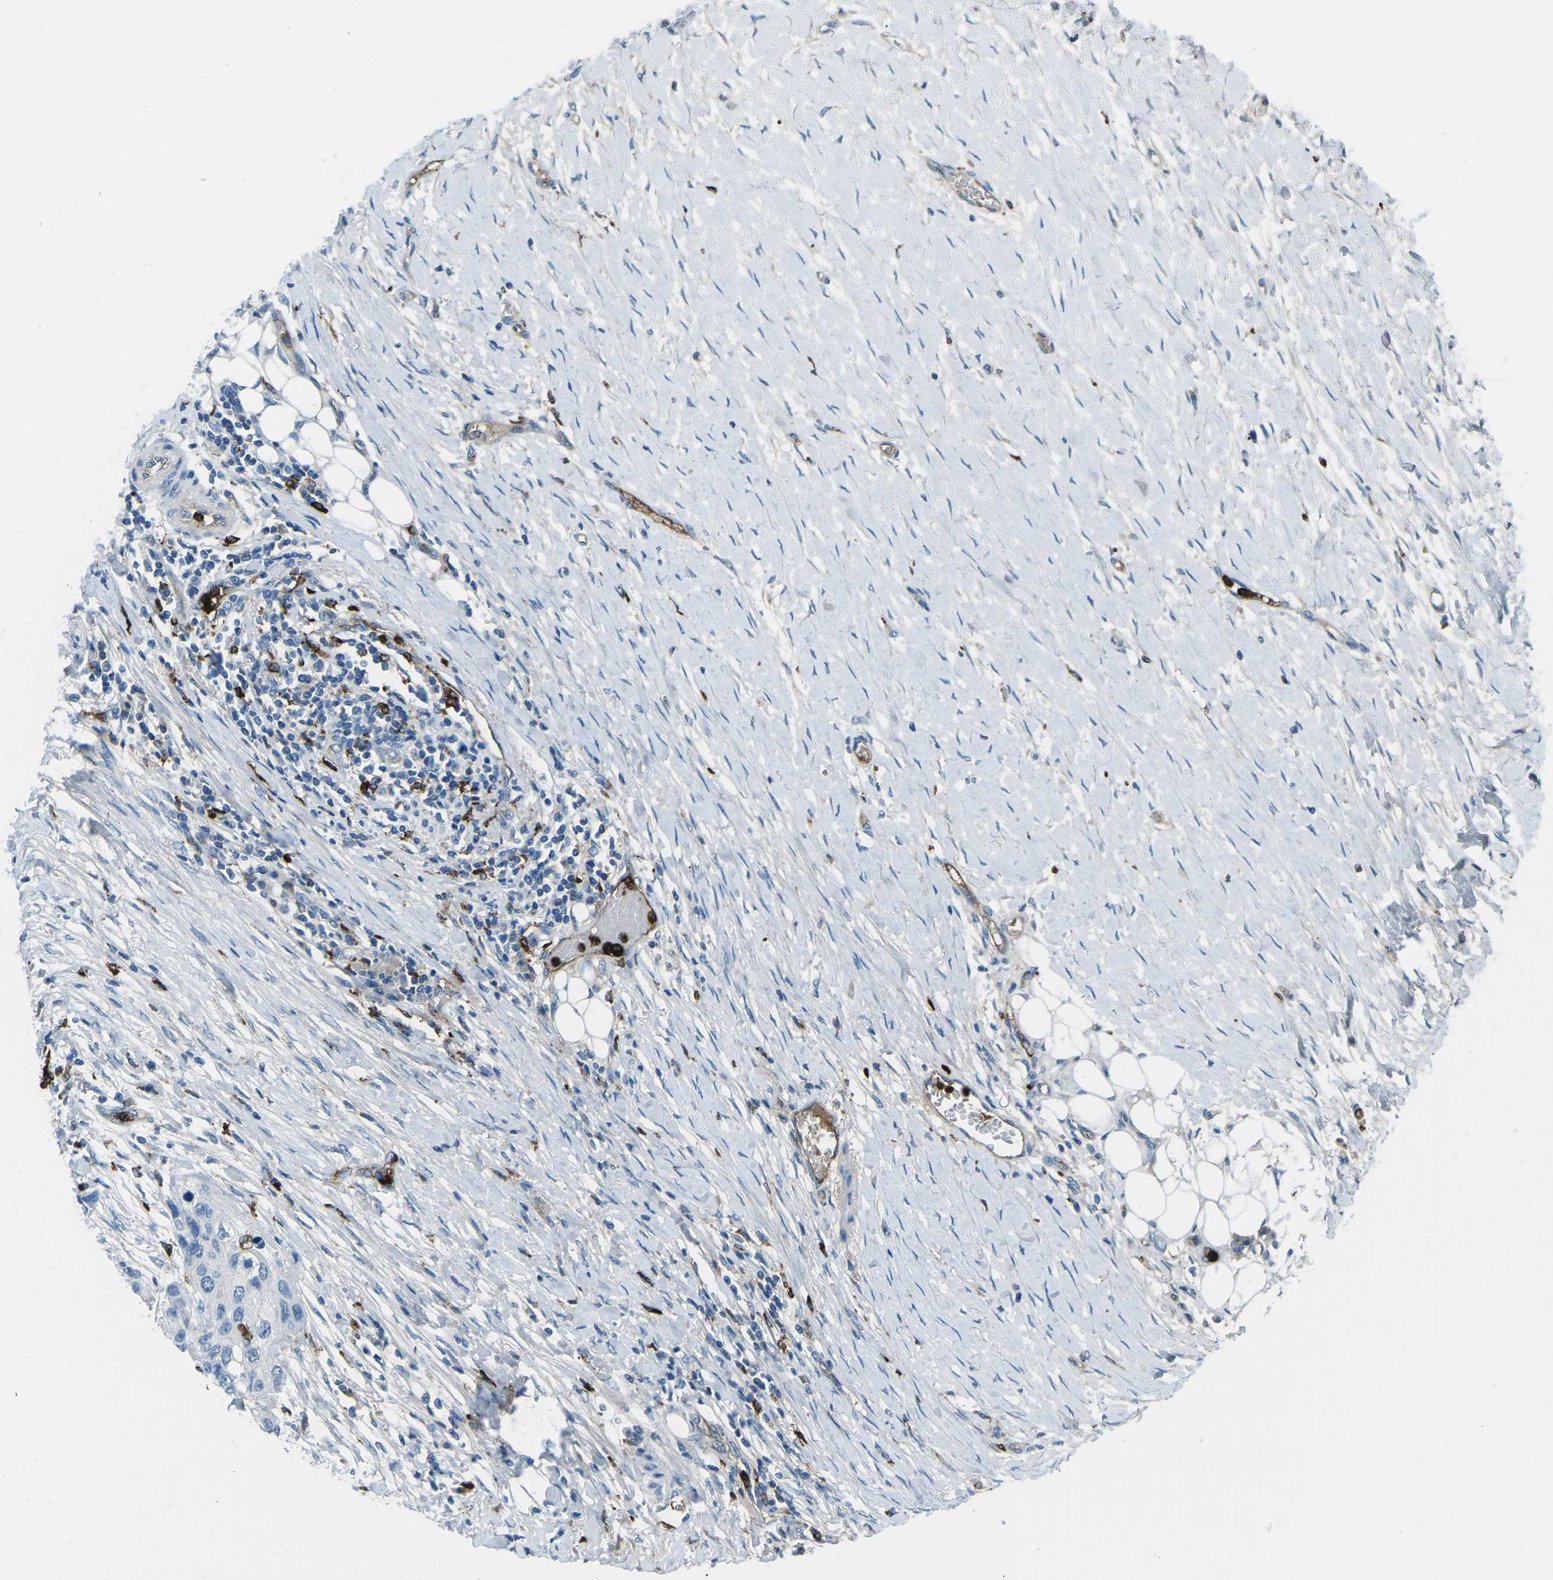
{"staining": {"intensity": "negative", "quantity": "none", "location": "none"}, "tissue": "urothelial cancer", "cell_type": "Tumor cells", "image_type": "cancer", "snomed": [{"axis": "morphology", "description": "Urothelial carcinoma, High grade"}, {"axis": "topography", "description": "Urinary bladder"}], "caption": "This is a micrograph of IHC staining of urothelial cancer, which shows no expression in tumor cells.", "gene": "FCN1", "patient": {"sex": "female", "age": 56}}